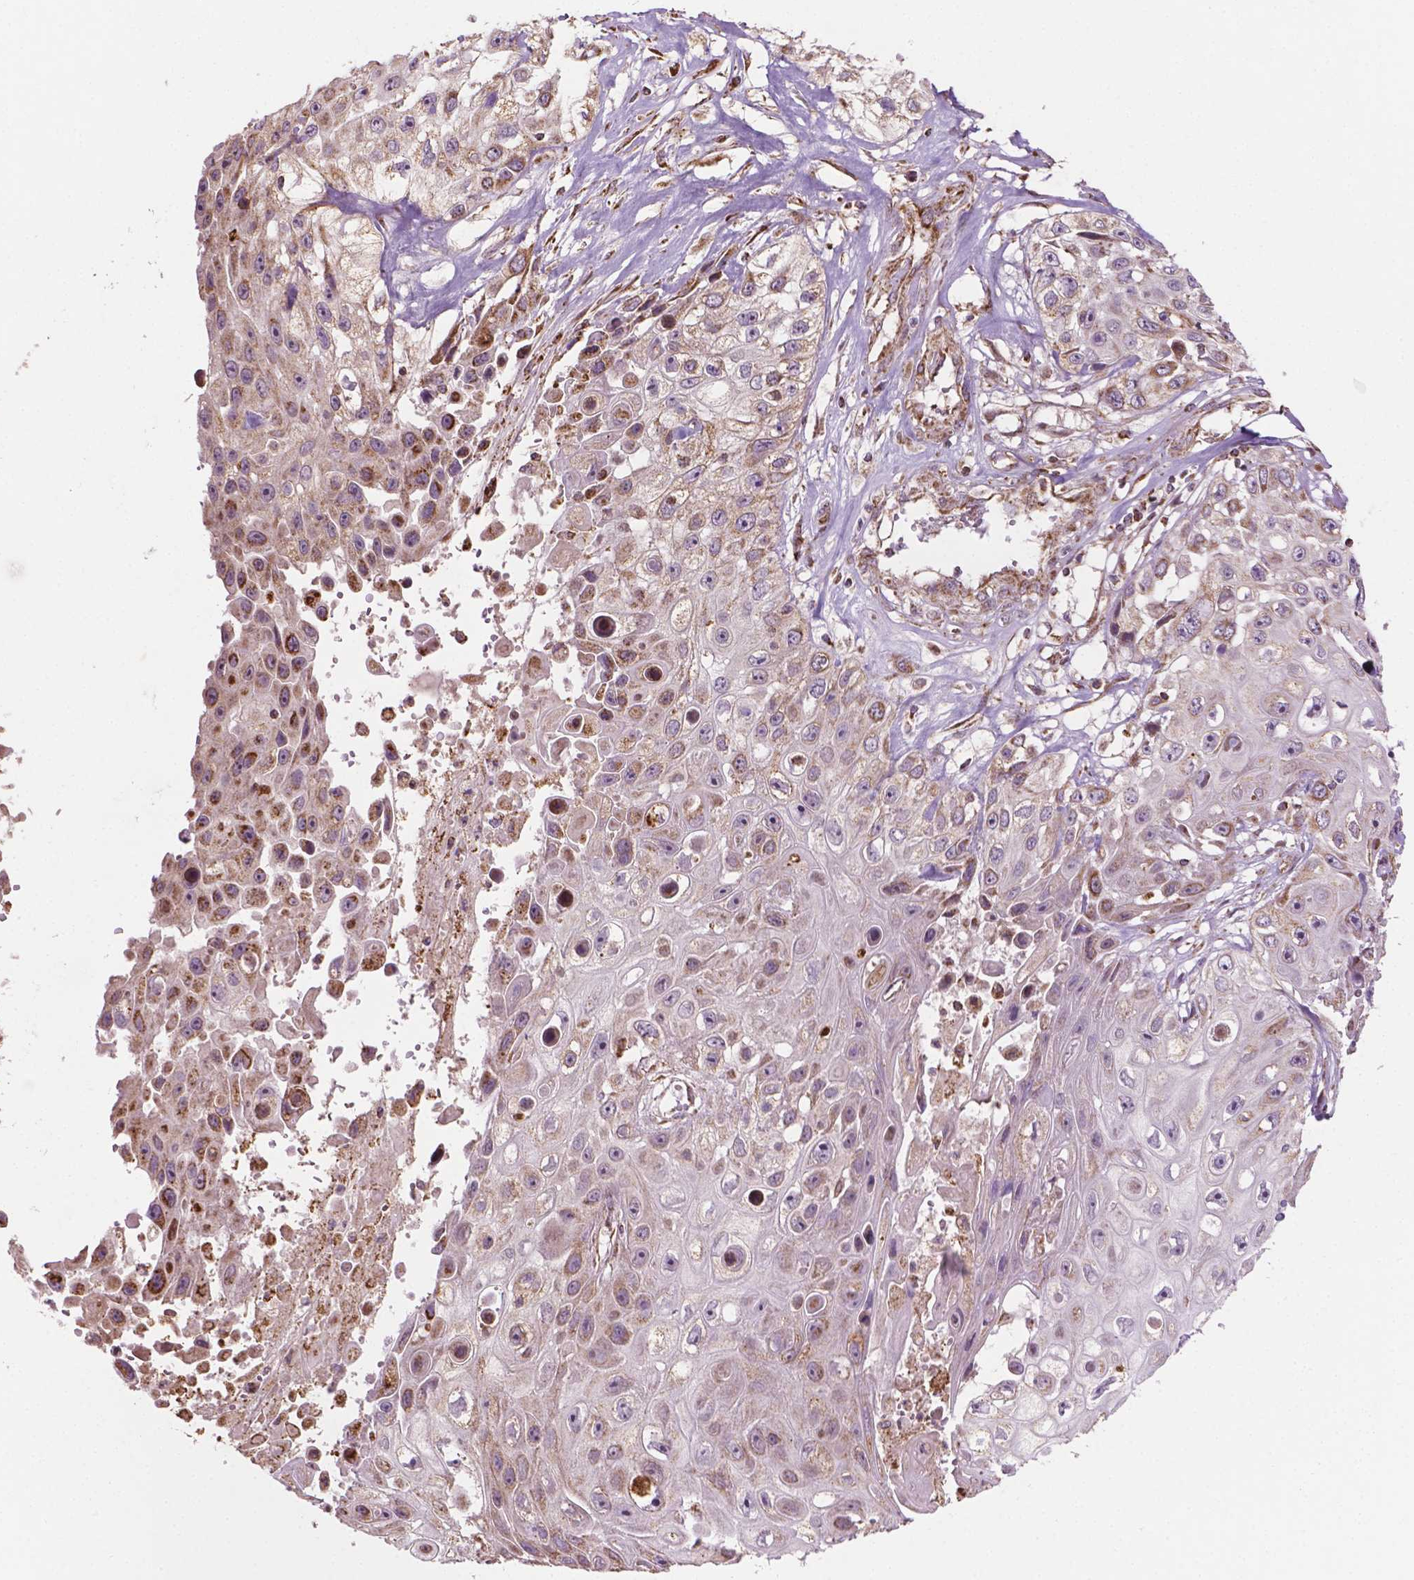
{"staining": {"intensity": "weak", "quantity": "<25%", "location": "cytoplasmic/membranous"}, "tissue": "skin cancer", "cell_type": "Tumor cells", "image_type": "cancer", "snomed": [{"axis": "morphology", "description": "Squamous cell carcinoma, NOS"}, {"axis": "topography", "description": "Skin"}], "caption": "The image exhibits no staining of tumor cells in skin cancer (squamous cell carcinoma).", "gene": "HS3ST3A1", "patient": {"sex": "male", "age": 82}}